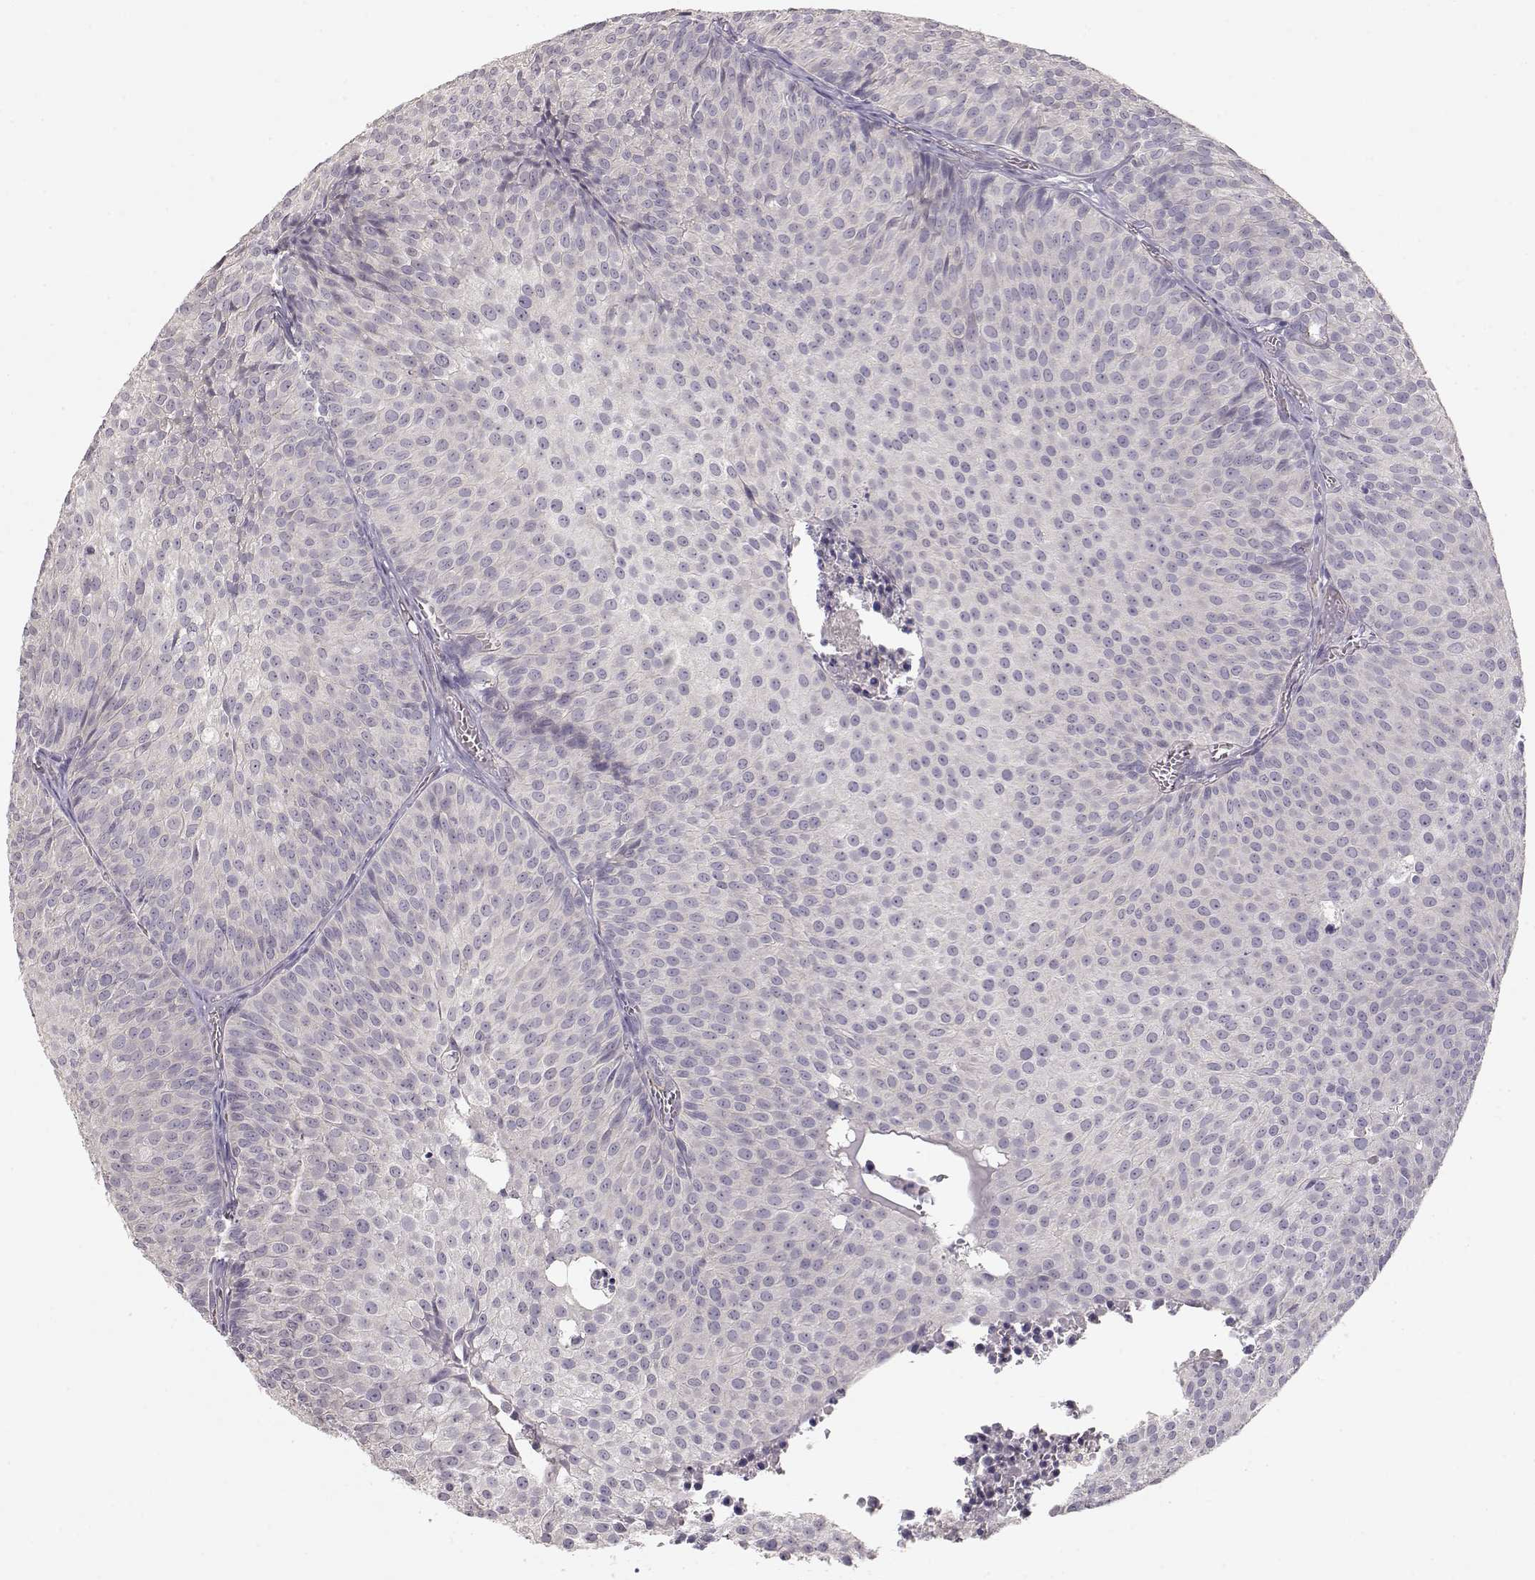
{"staining": {"intensity": "negative", "quantity": "none", "location": "none"}, "tissue": "urothelial cancer", "cell_type": "Tumor cells", "image_type": "cancer", "snomed": [{"axis": "morphology", "description": "Urothelial carcinoma, Low grade"}, {"axis": "topography", "description": "Urinary bladder"}], "caption": "Immunohistochemistry (IHC) histopathology image of neoplastic tissue: human urothelial carcinoma (low-grade) stained with DAB reveals no significant protein positivity in tumor cells.", "gene": "ARHGAP8", "patient": {"sex": "male", "age": 63}}